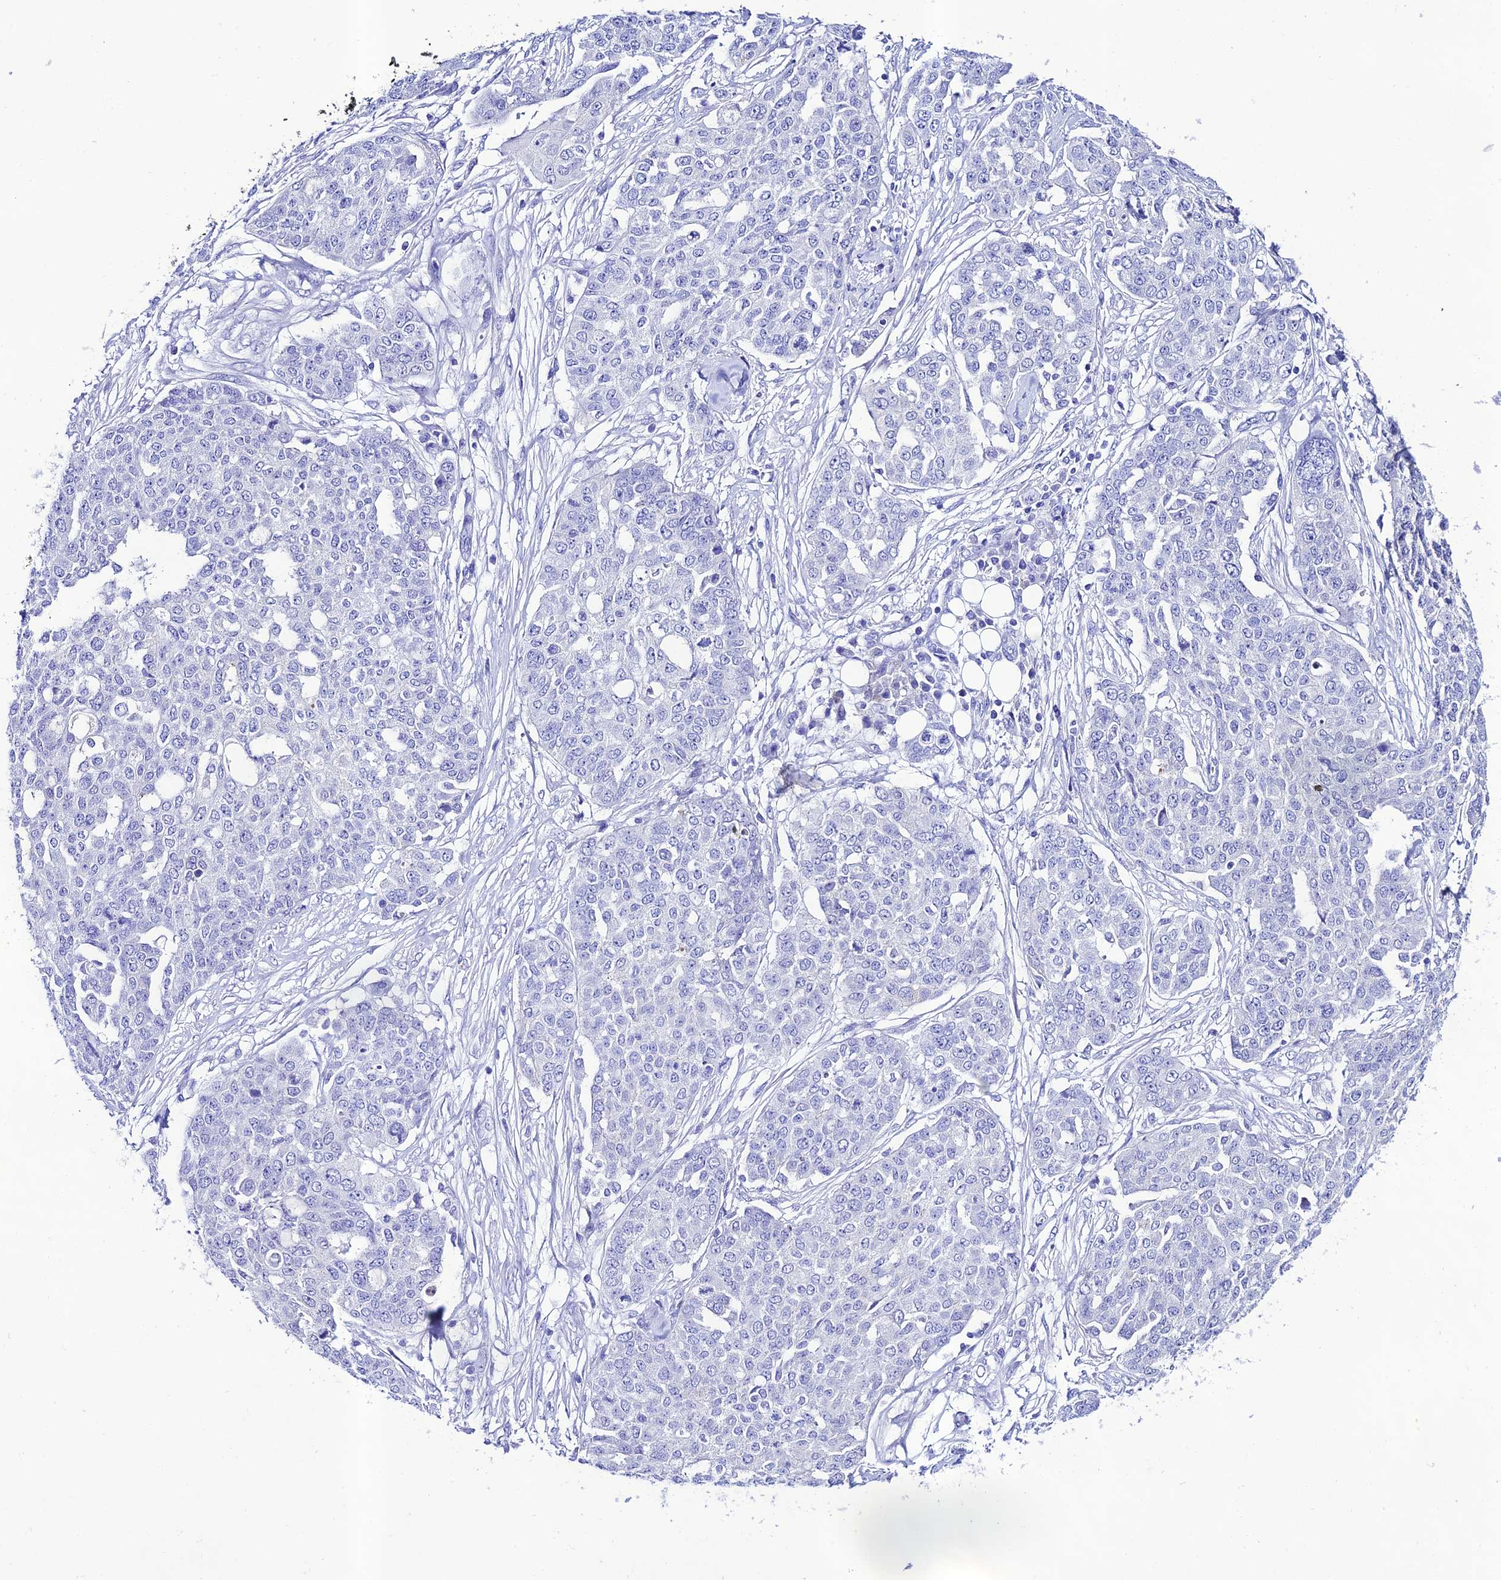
{"staining": {"intensity": "negative", "quantity": "none", "location": "none"}, "tissue": "ovarian cancer", "cell_type": "Tumor cells", "image_type": "cancer", "snomed": [{"axis": "morphology", "description": "Cystadenocarcinoma, serous, NOS"}, {"axis": "topography", "description": "Soft tissue"}, {"axis": "topography", "description": "Ovary"}], "caption": "Tumor cells are negative for brown protein staining in ovarian cancer (serous cystadenocarcinoma).", "gene": "NLRP6", "patient": {"sex": "female", "age": 57}}